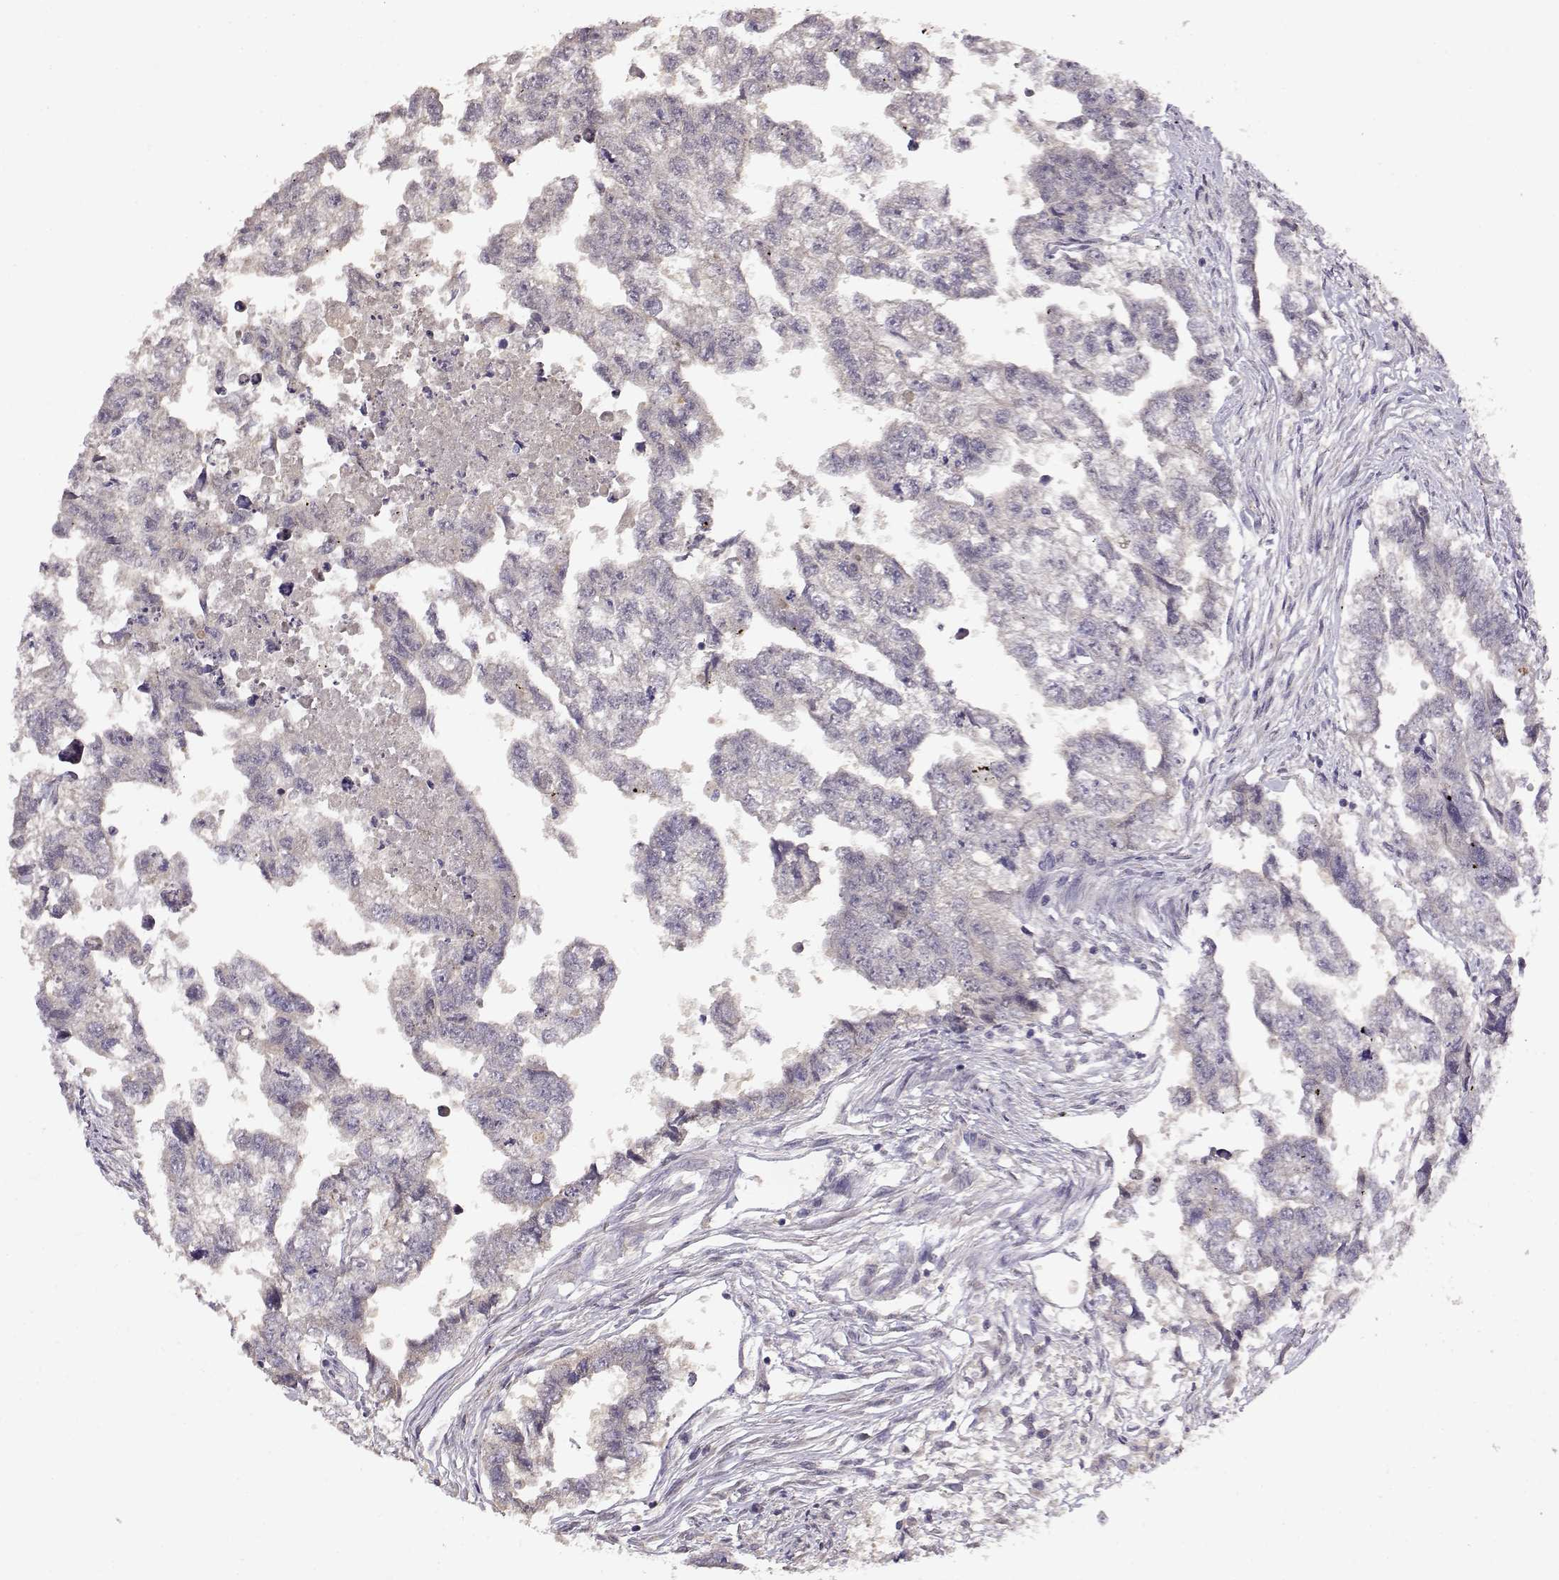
{"staining": {"intensity": "negative", "quantity": "none", "location": "none"}, "tissue": "testis cancer", "cell_type": "Tumor cells", "image_type": "cancer", "snomed": [{"axis": "morphology", "description": "Carcinoma, Embryonal, NOS"}, {"axis": "morphology", "description": "Teratoma, malignant, NOS"}, {"axis": "topography", "description": "Testis"}], "caption": "Immunohistochemistry histopathology image of neoplastic tissue: testis embryonal carcinoma stained with DAB (3,3'-diaminobenzidine) shows no significant protein positivity in tumor cells.", "gene": "TACR1", "patient": {"sex": "male", "age": 44}}